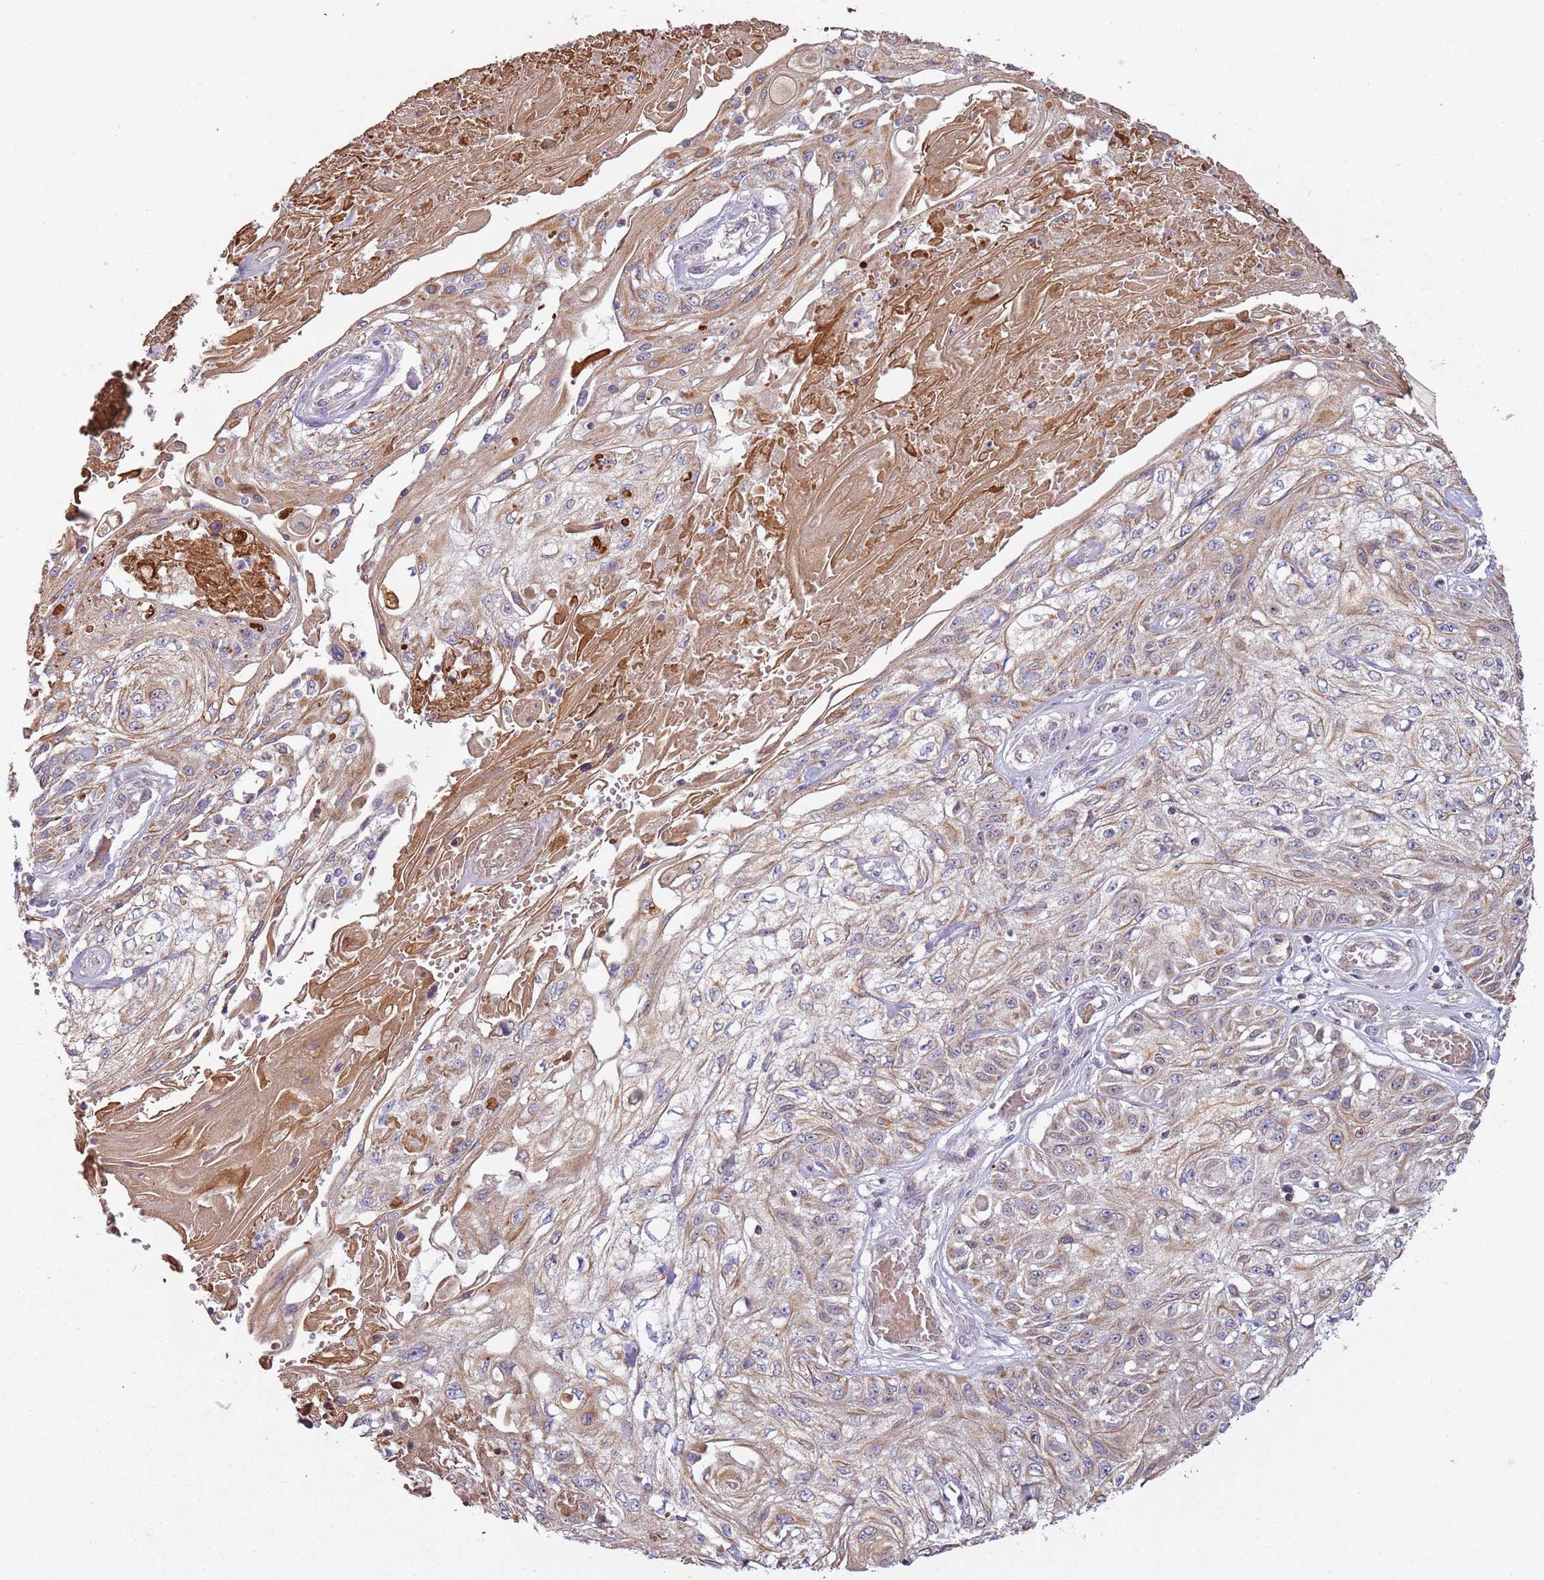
{"staining": {"intensity": "weak", "quantity": "25%-75%", "location": "cytoplasmic/membranous"}, "tissue": "skin cancer", "cell_type": "Tumor cells", "image_type": "cancer", "snomed": [{"axis": "morphology", "description": "Squamous cell carcinoma, NOS"}, {"axis": "morphology", "description": "Squamous cell carcinoma, metastatic, NOS"}, {"axis": "topography", "description": "Skin"}, {"axis": "topography", "description": "Lymph node"}], "caption": "Tumor cells display weak cytoplasmic/membranous staining in approximately 25%-75% of cells in skin cancer (metastatic squamous cell carcinoma). The protein of interest is stained brown, and the nuclei are stained in blue (DAB IHC with brightfield microscopy, high magnification).", "gene": "SYS1", "patient": {"sex": "male", "age": 75}}